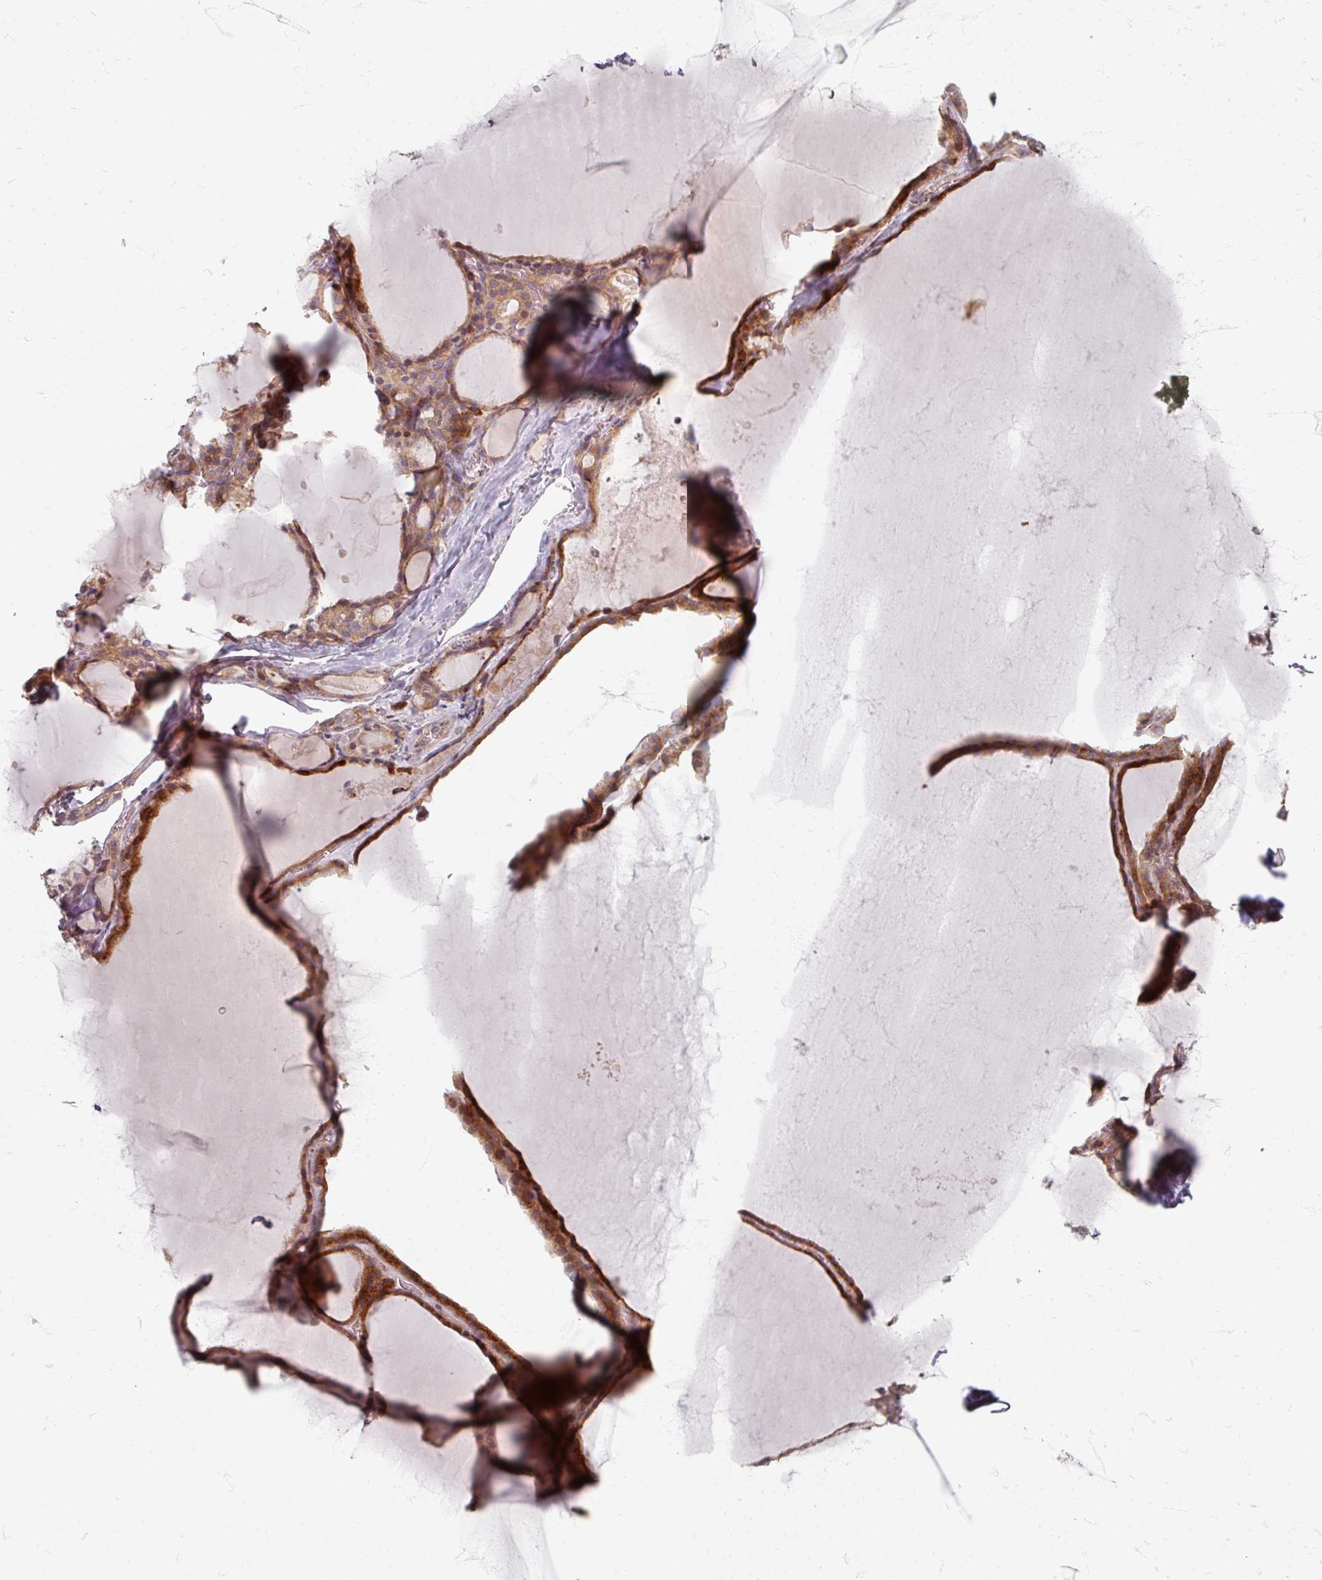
{"staining": {"intensity": "strong", "quantity": ">75%", "location": "cytoplasmic/membranous"}, "tissue": "thyroid gland", "cell_type": "Glandular cells", "image_type": "normal", "snomed": [{"axis": "morphology", "description": "Normal tissue, NOS"}, {"axis": "topography", "description": "Thyroid gland"}], "caption": "Immunohistochemical staining of unremarkable thyroid gland exhibits strong cytoplasmic/membranous protein positivity in about >75% of glandular cells. (DAB (3,3'-diaminobenzidine) = brown stain, brightfield microscopy at high magnification).", "gene": "STAM", "patient": {"sex": "male", "age": 56}}